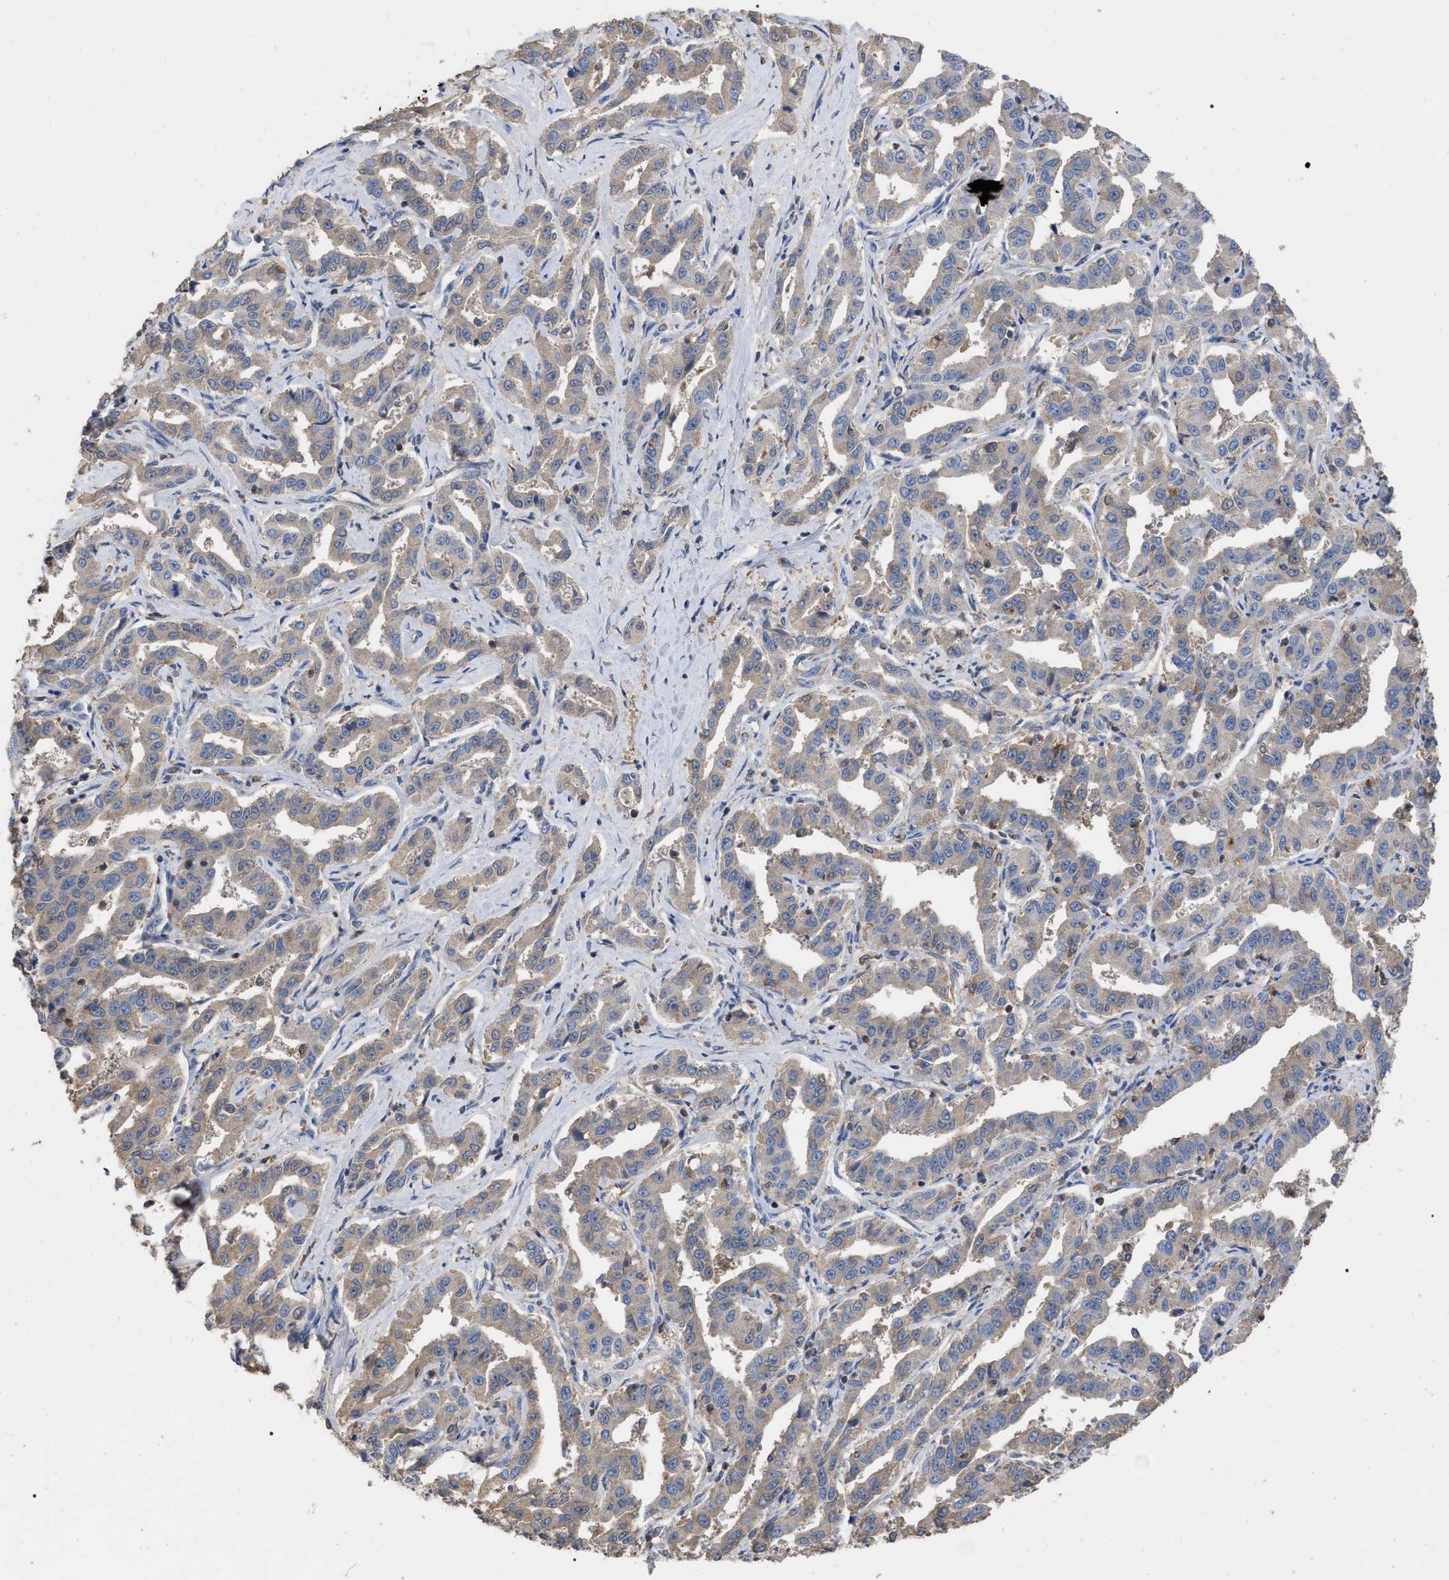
{"staining": {"intensity": "weak", "quantity": "<25%", "location": "cytoplasmic/membranous"}, "tissue": "liver cancer", "cell_type": "Tumor cells", "image_type": "cancer", "snomed": [{"axis": "morphology", "description": "Cholangiocarcinoma"}, {"axis": "topography", "description": "Liver"}], "caption": "Tumor cells are negative for protein expression in human liver cancer.", "gene": "GPR179", "patient": {"sex": "male", "age": 59}}